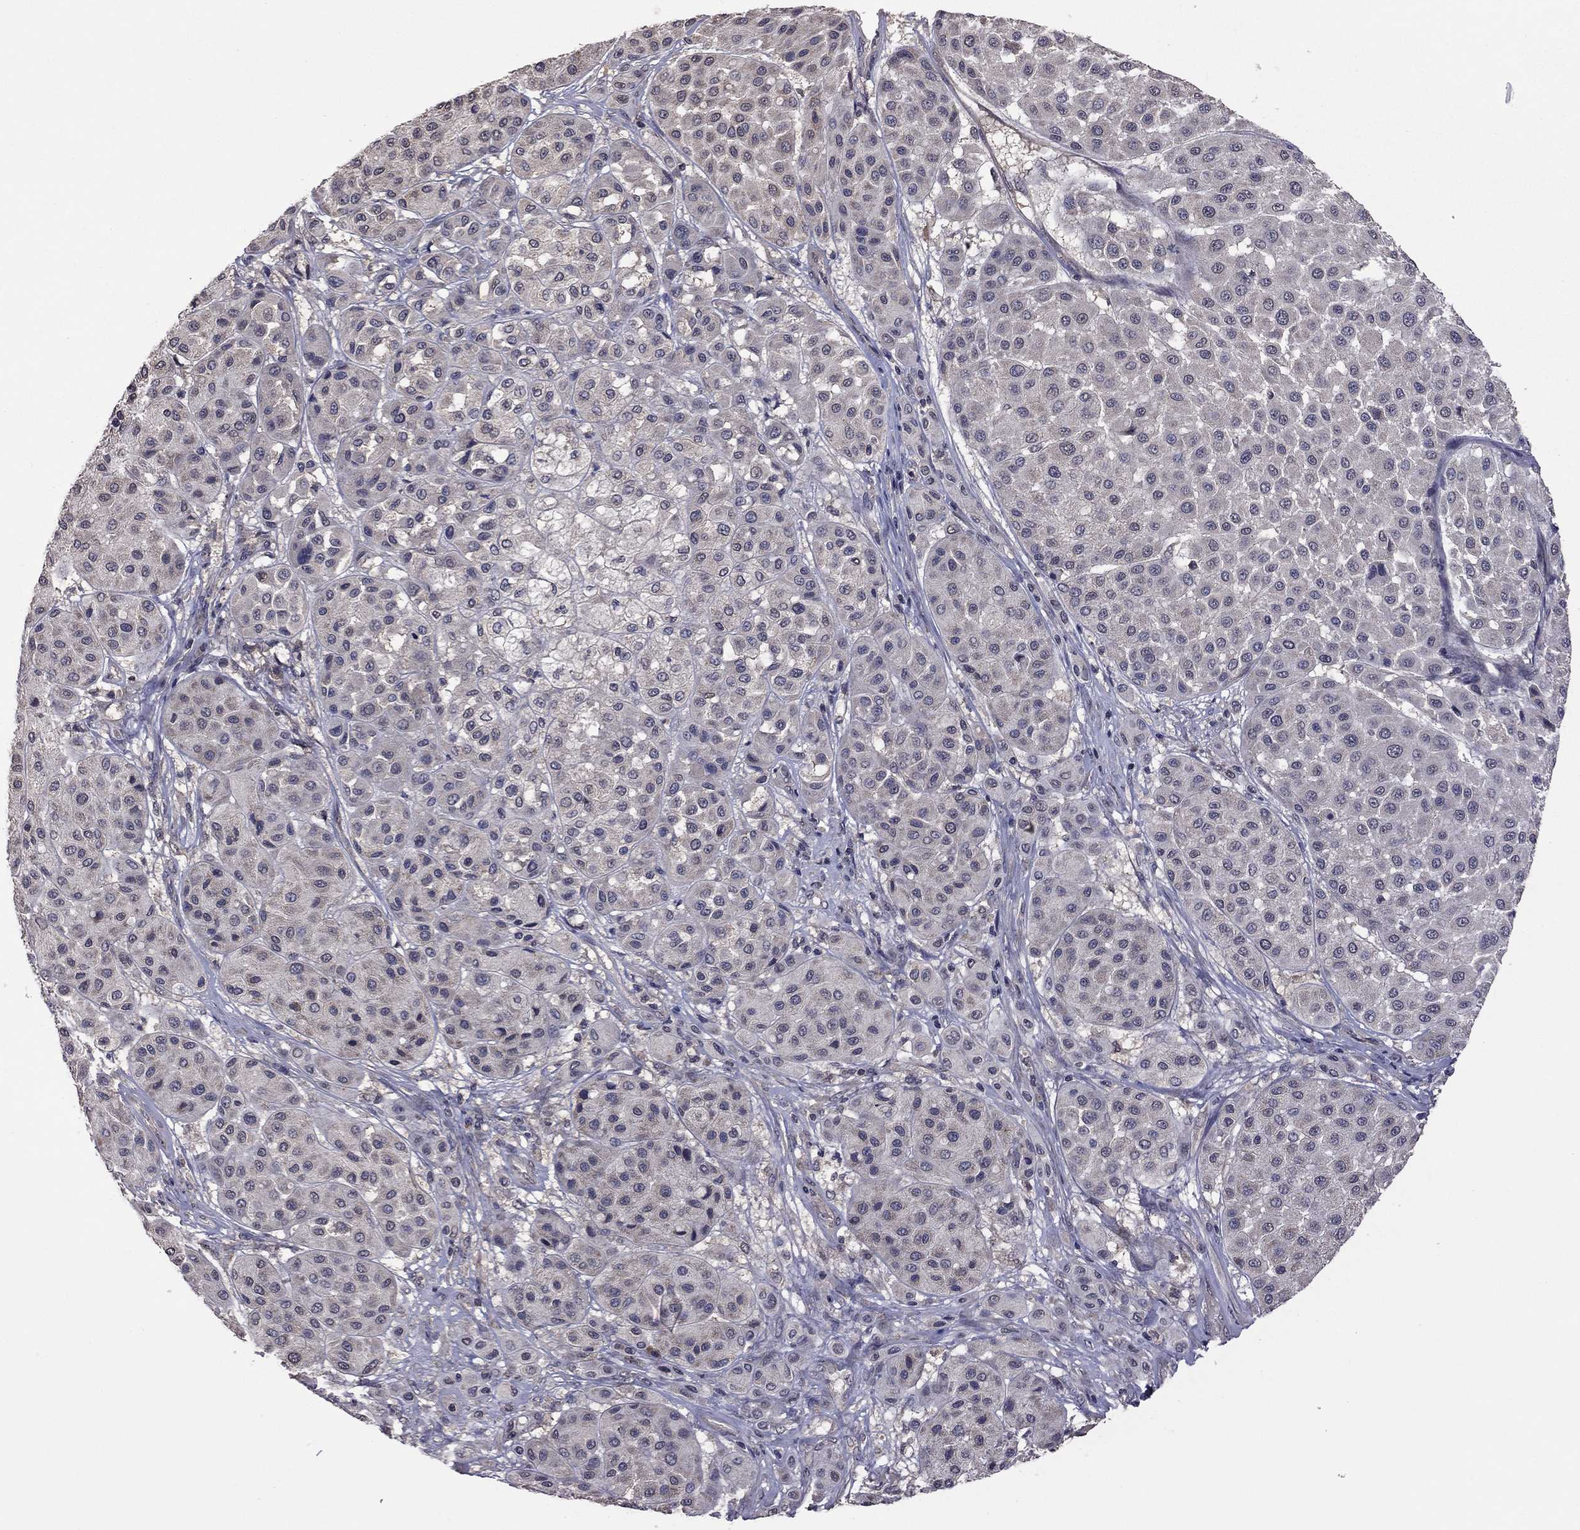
{"staining": {"intensity": "negative", "quantity": "none", "location": "none"}, "tissue": "melanoma", "cell_type": "Tumor cells", "image_type": "cancer", "snomed": [{"axis": "morphology", "description": "Malignant melanoma, Metastatic site"}, {"axis": "topography", "description": "Smooth muscle"}], "caption": "This is an IHC micrograph of malignant melanoma (metastatic site). There is no staining in tumor cells.", "gene": "TSNARE1", "patient": {"sex": "male", "age": 41}}